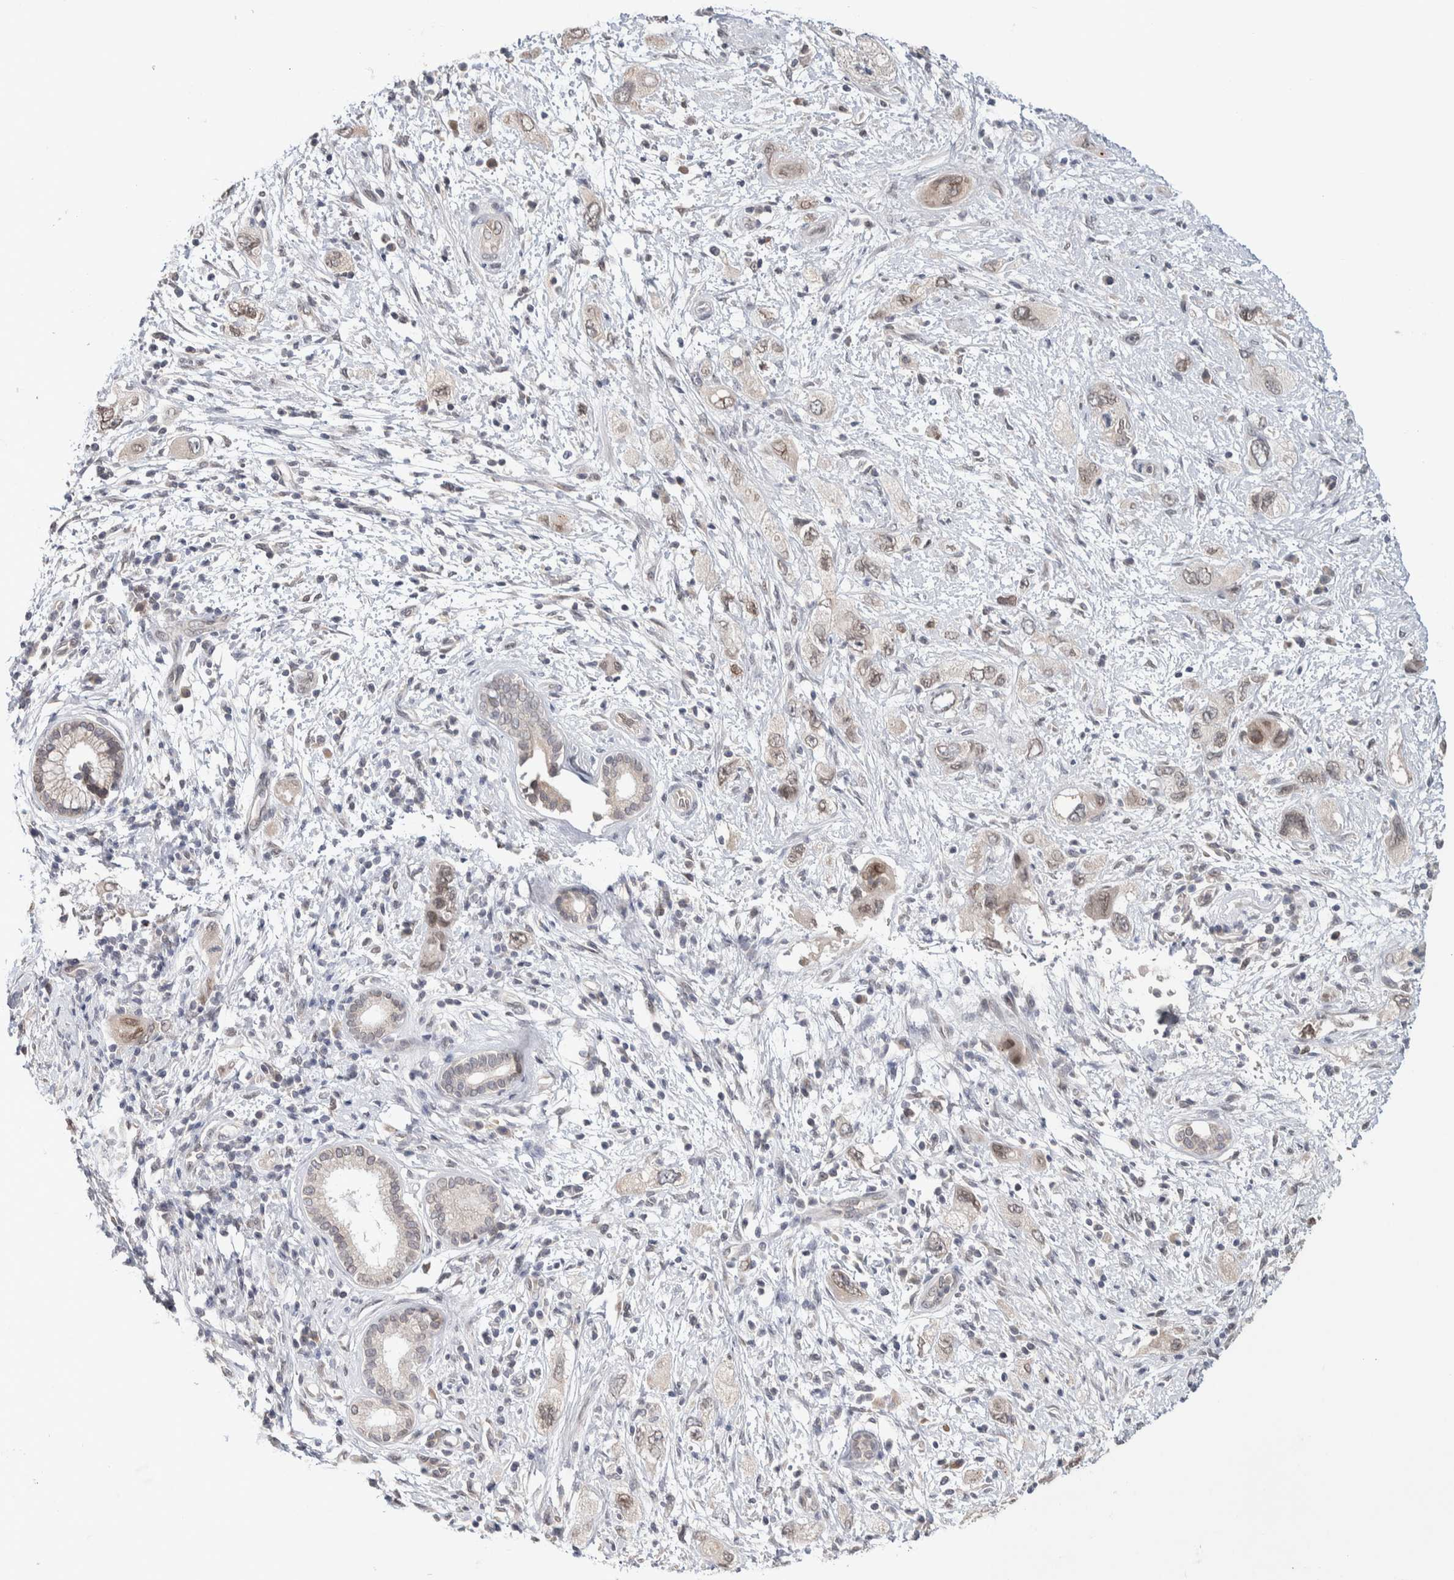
{"staining": {"intensity": "weak", "quantity": "25%-75%", "location": "nuclear"}, "tissue": "pancreatic cancer", "cell_type": "Tumor cells", "image_type": "cancer", "snomed": [{"axis": "morphology", "description": "Adenocarcinoma, NOS"}, {"axis": "topography", "description": "Pancreas"}], "caption": "Immunohistochemistry (IHC) micrograph of pancreatic cancer stained for a protein (brown), which displays low levels of weak nuclear expression in approximately 25%-75% of tumor cells.", "gene": "CRAT", "patient": {"sex": "female", "age": 73}}